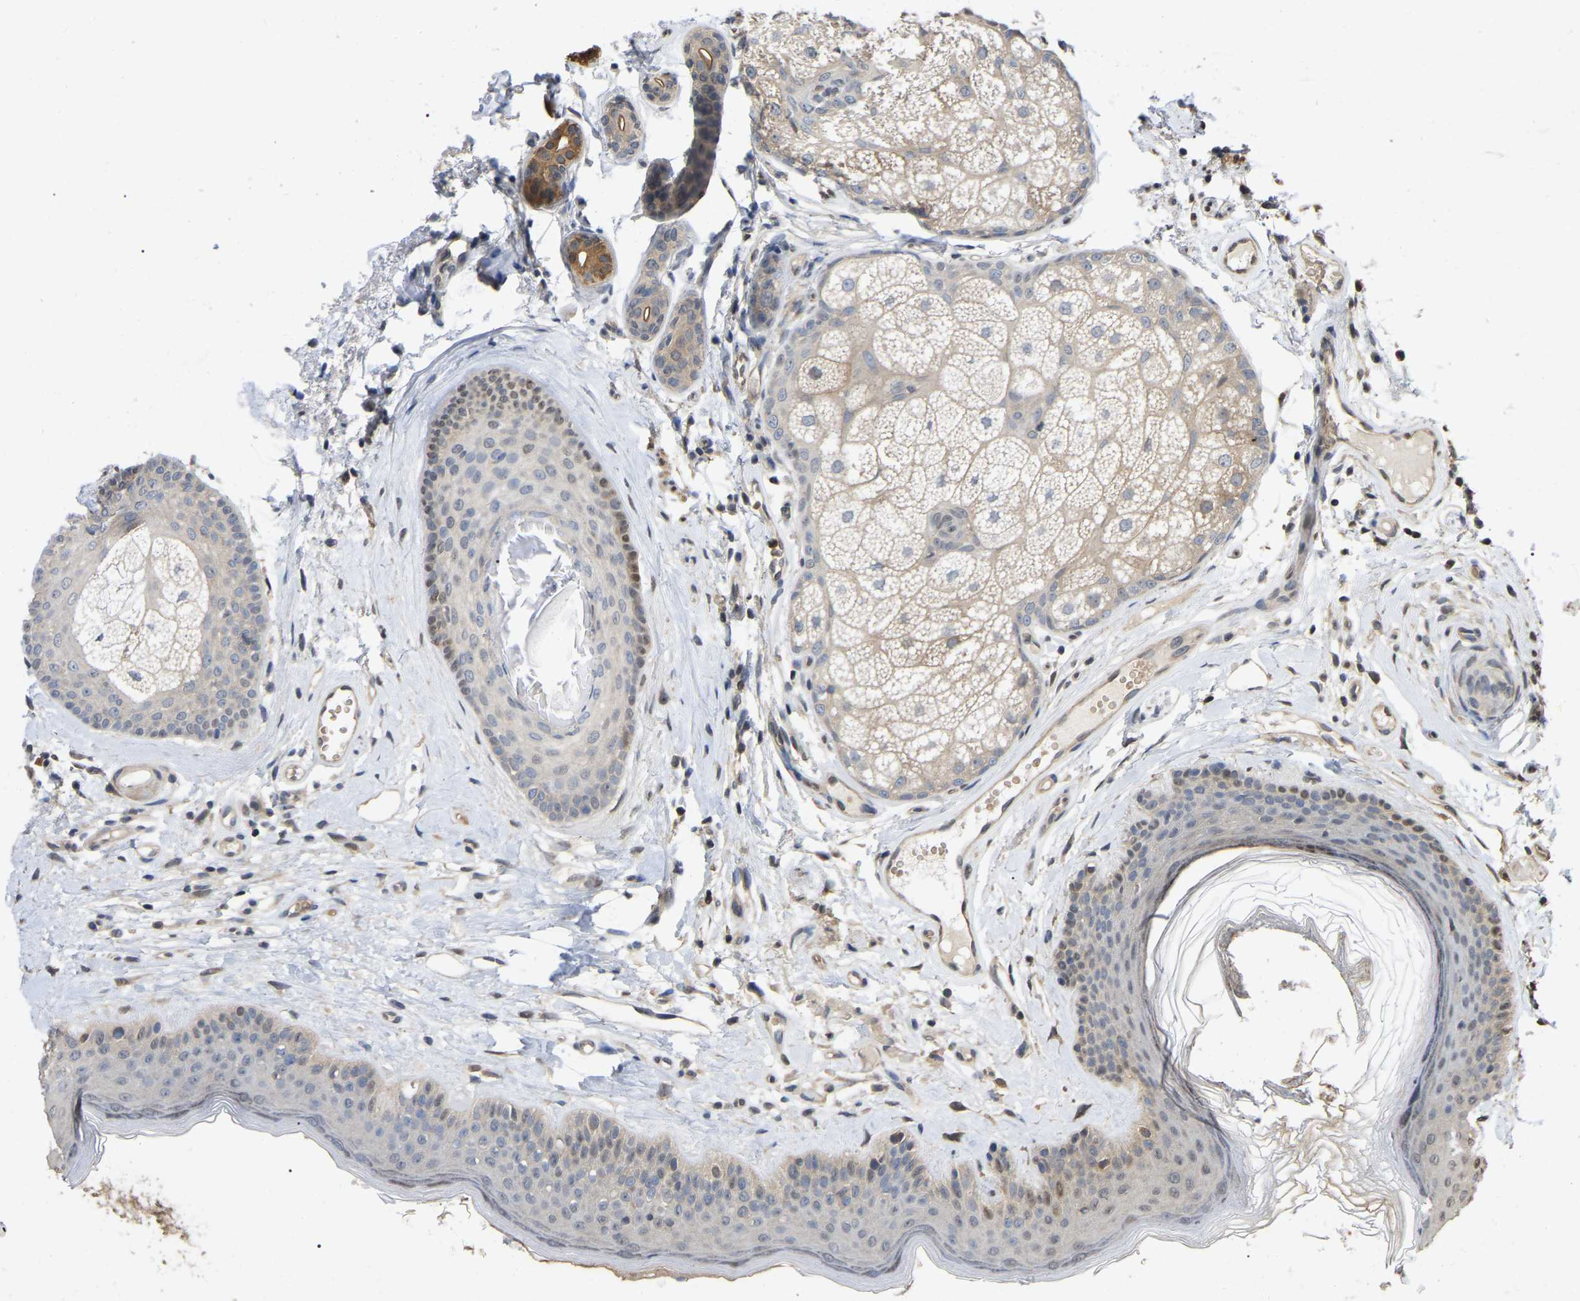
{"staining": {"intensity": "weak", "quantity": "<25%", "location": "cytoplasmic/membranous"}, "tissue": "oral mucosa", "cell_type": "Squamous epithelial cells", "image_type": "normal", "snomed": [{"axis": "morphology", "description": "Normal tissue, NOS"}, {"axis": "topography", "description": "Skin"}, {"axis": "topography", "description": "Oral tissue"}], "caption": "A high-resolution histopathology image shows IHC staining of unremarkable oral mucosa, which displays no significant positivity in squamous epithelial cells.", "gene": "FAM219A", "patient": {"sex": "male", "age": 84}}